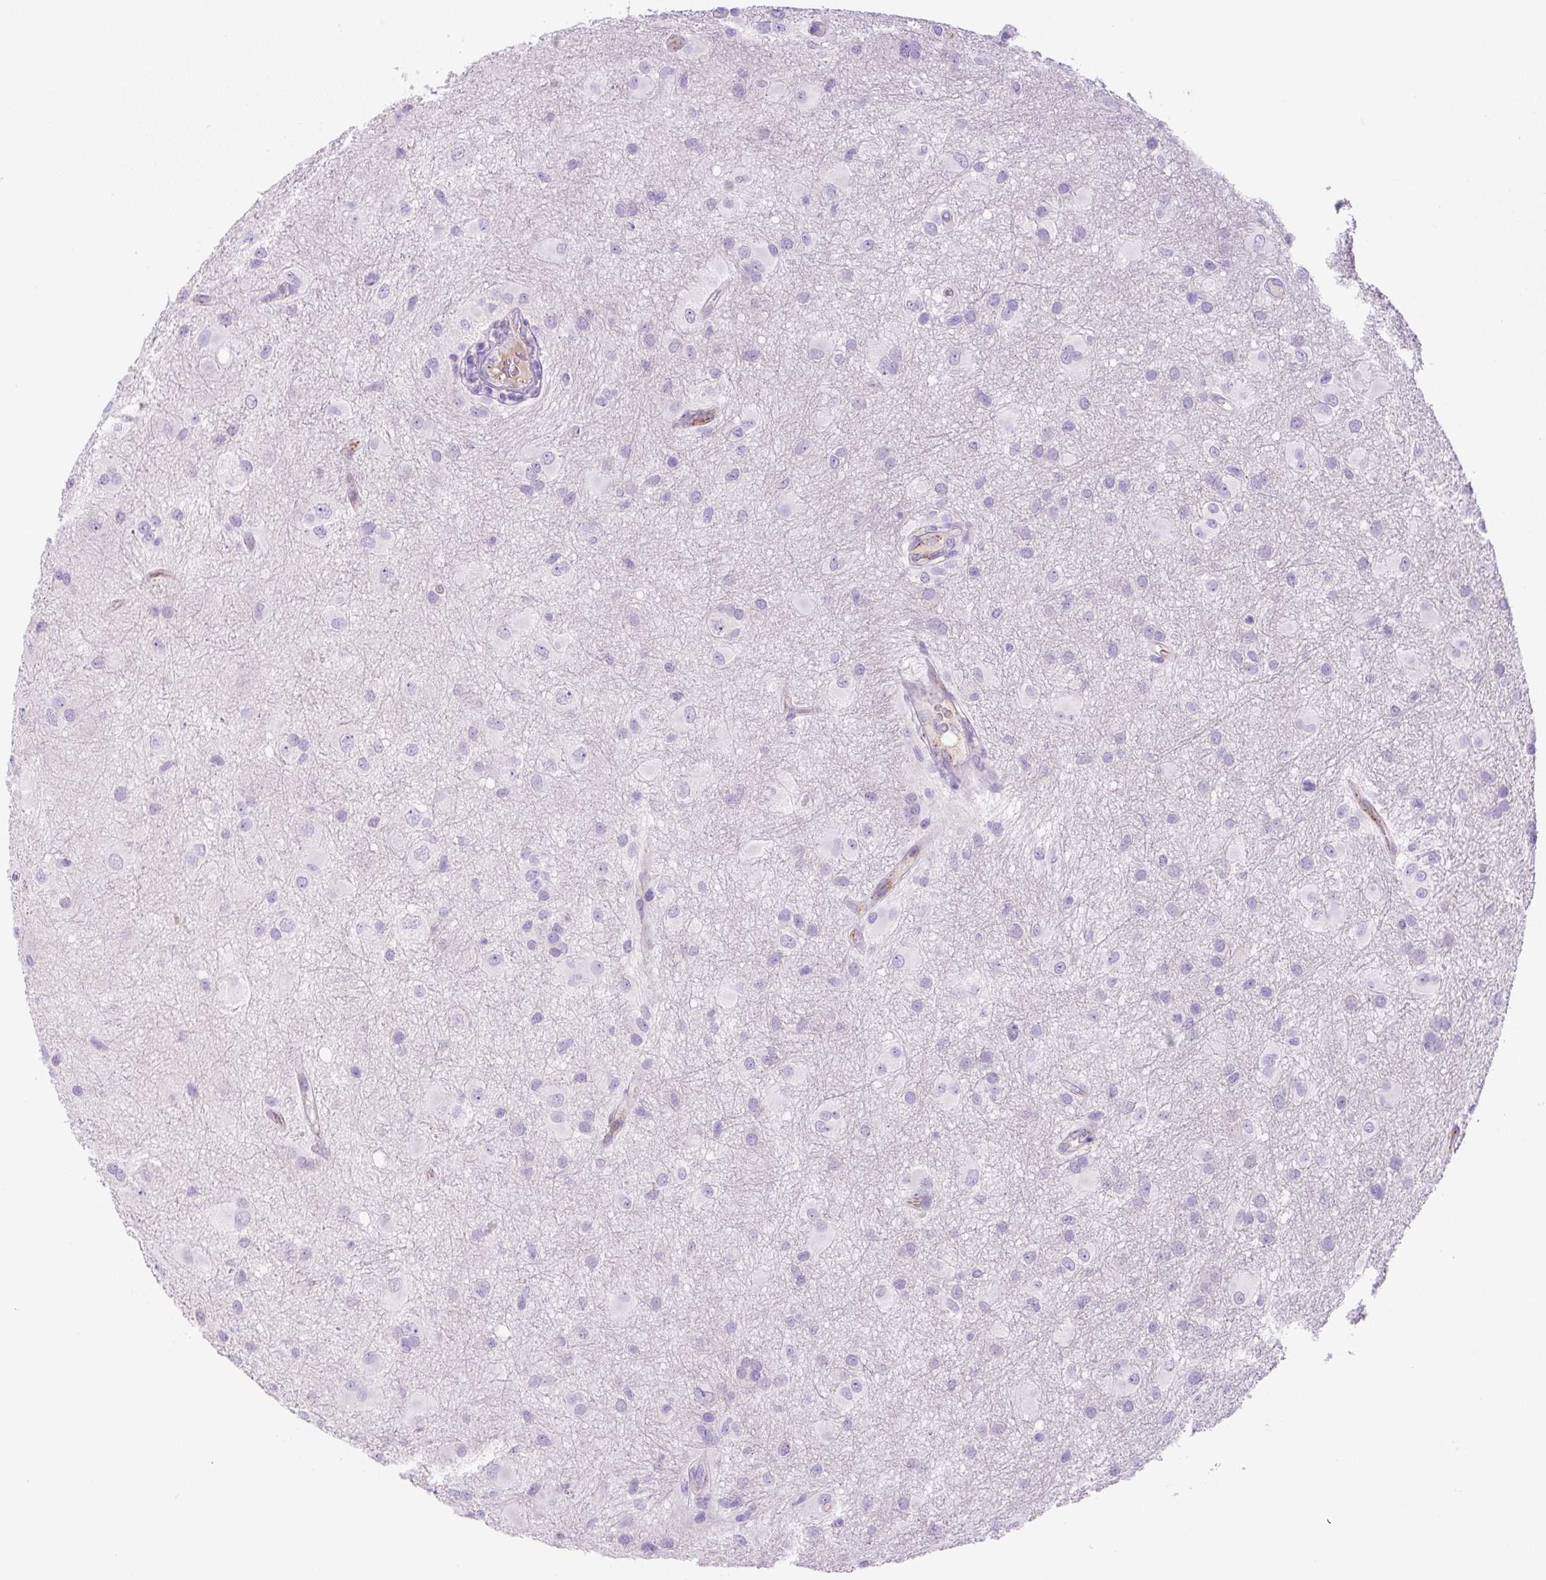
{"staining": {"intensity": "negative", "quantity": "none", "location": "none"}, "tissue": "glioma", "cell_type": "Tumor cells", "image_type": "cancer", "snomed": [{"axis": "morphology", "description": "Glioma, malignant, High grade"}, {"axis": "topography", "description": "Brain"}], "caption": "High magnification brightfield microscopy of malignant high-grade glioma stained with DAB (3,3'-diaminobenzidine) (brown) and counterstained with hematoxylin (blue): tumor cells show no significant expression.", "gene": "RSPO4", "patient": {"sex": "male", "age": 53}}